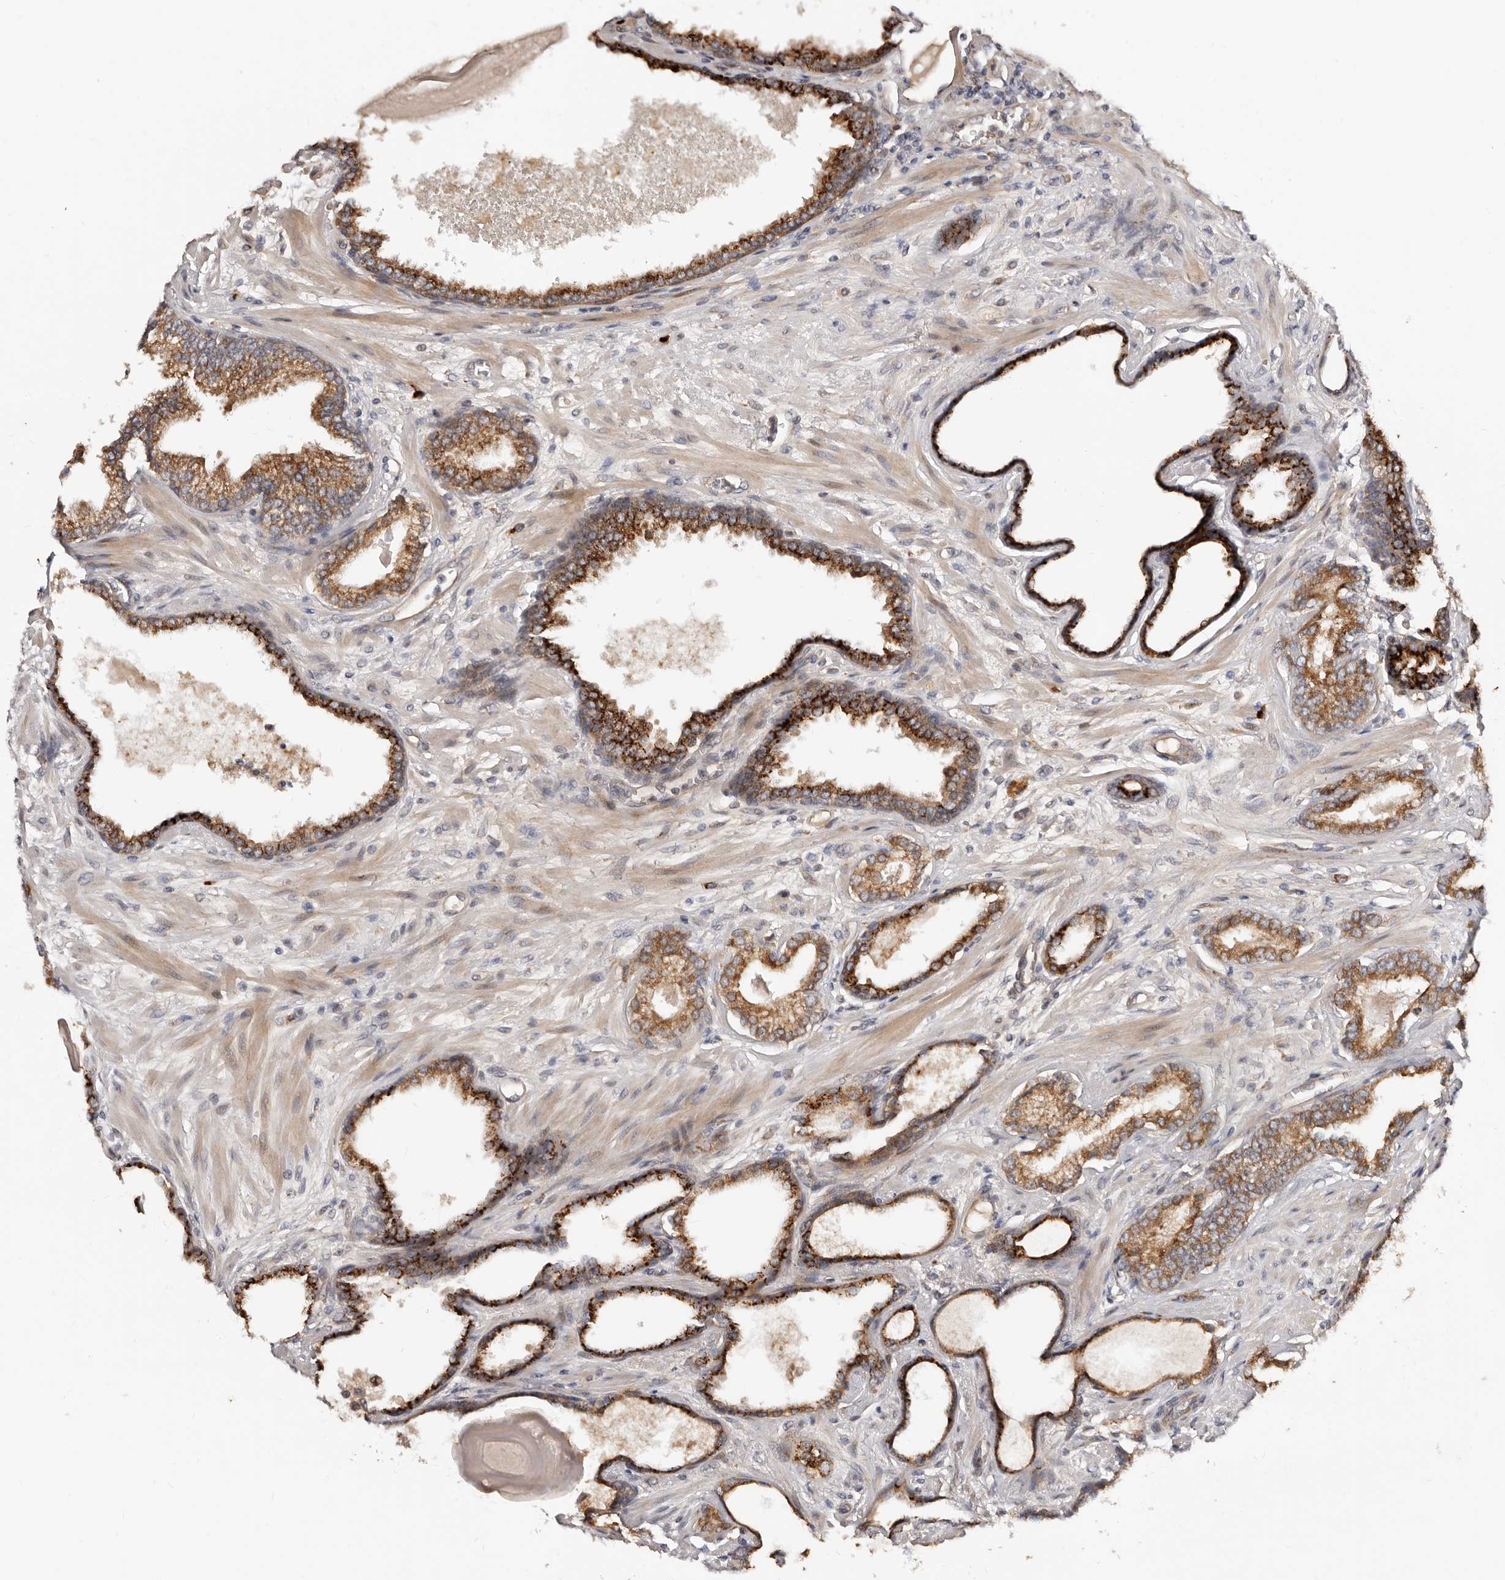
{"staining": {"intensity": "strong", "quantity": ">75%", "location": "cytoplasmic/membranous"}, "tissue": "prostate cancer", "cell_type": "Tumor cells", "image_type": "cancer", "snomed": [{"axis": "morphology", "description": "Adenocarcinoma, Low grade"}, {"axis": "topography", "description": "Prostate"}], "caption": "Strong cytoplasmic/membranous expression for a protein is appreciated in about >75% of tumor cells of adenocarcinoma (low-grade) (prostate) using immunohistochemistry.", "gene": "DACT2", "patient": {"sex": "male", "age": 70}}